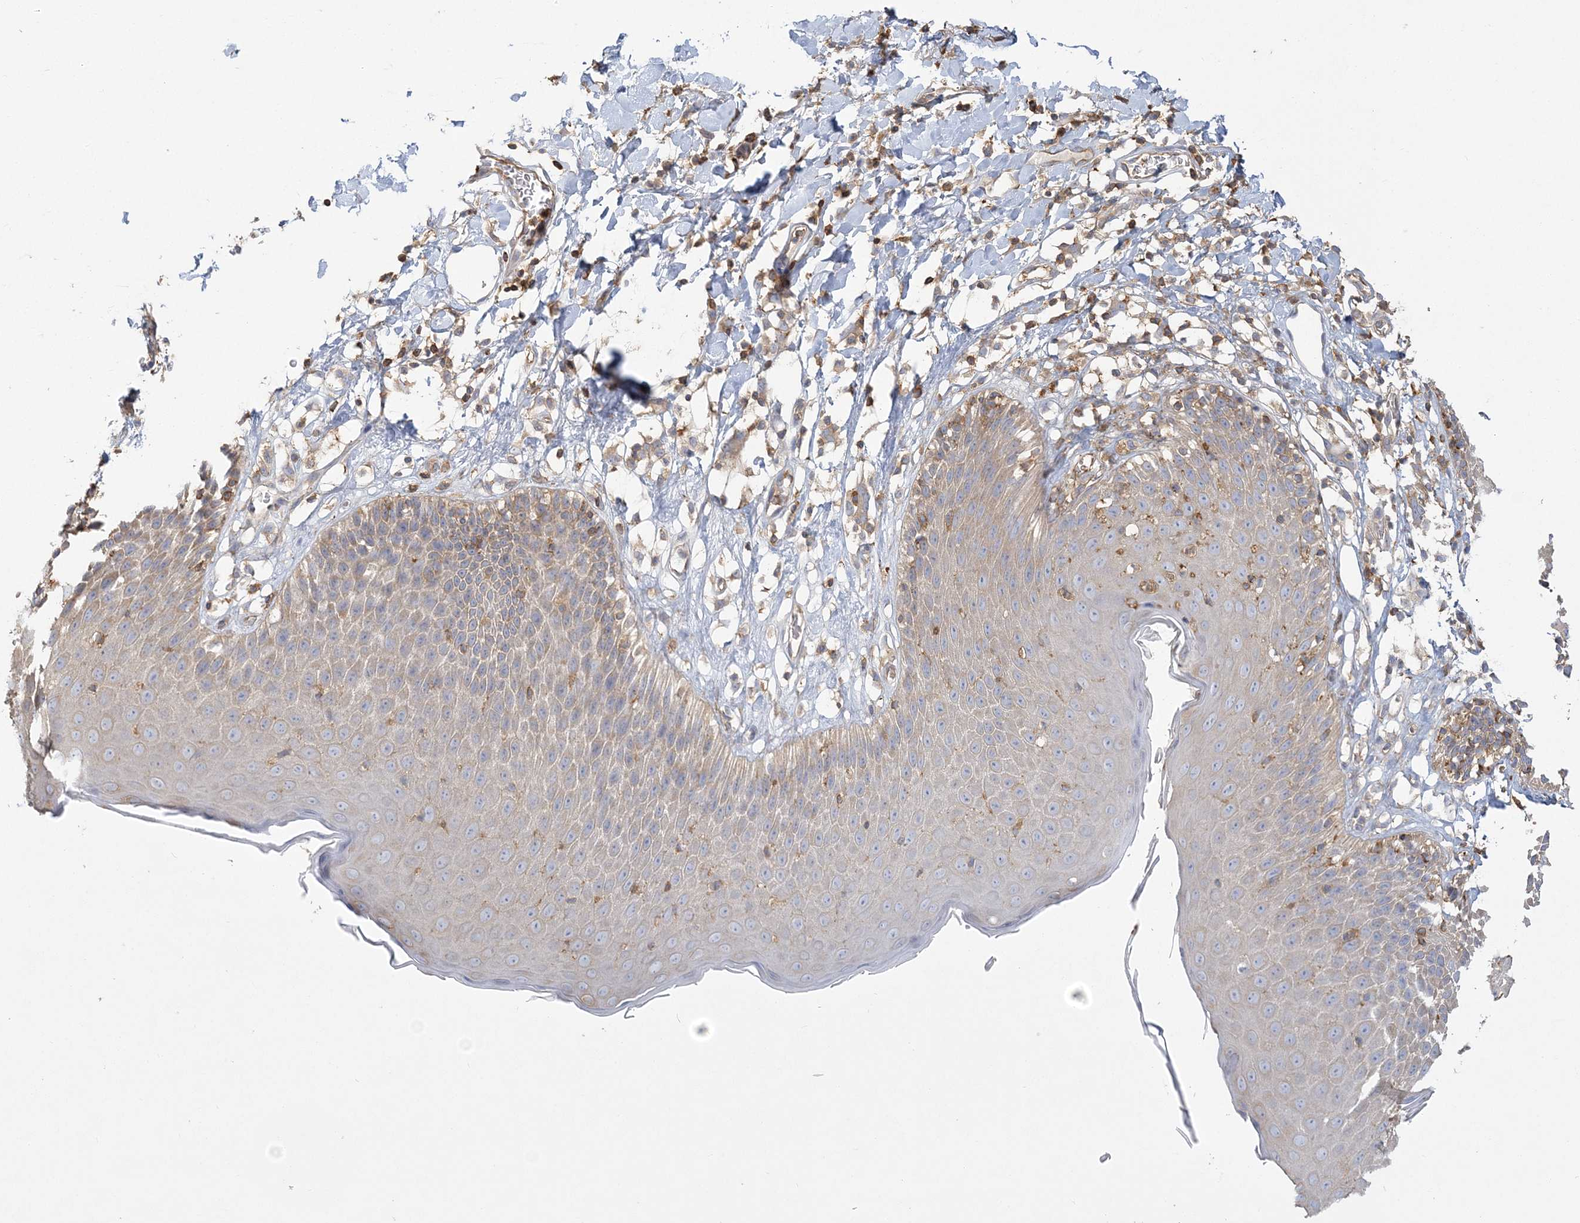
{"staining": {"intensity": "weak", "quantity": "25%-75%", "location": "cytoplasmic/membranous"}, "tissue": "skin", "cell_type": "Epidermal cells", "image_type": "normal", "snomed": [{"axis": "morphology", "description": "Normal tissue, NOS"}, {"axis": "topography", "description": "Vulva"}], "caption": "Unremarkable skin exhibits weak cytoplasmic/membranous expression in approximately 25%-75% of epidermal cells.", "gene": "ANKS1A", "patient": {"sex": "female", "age": 68}}